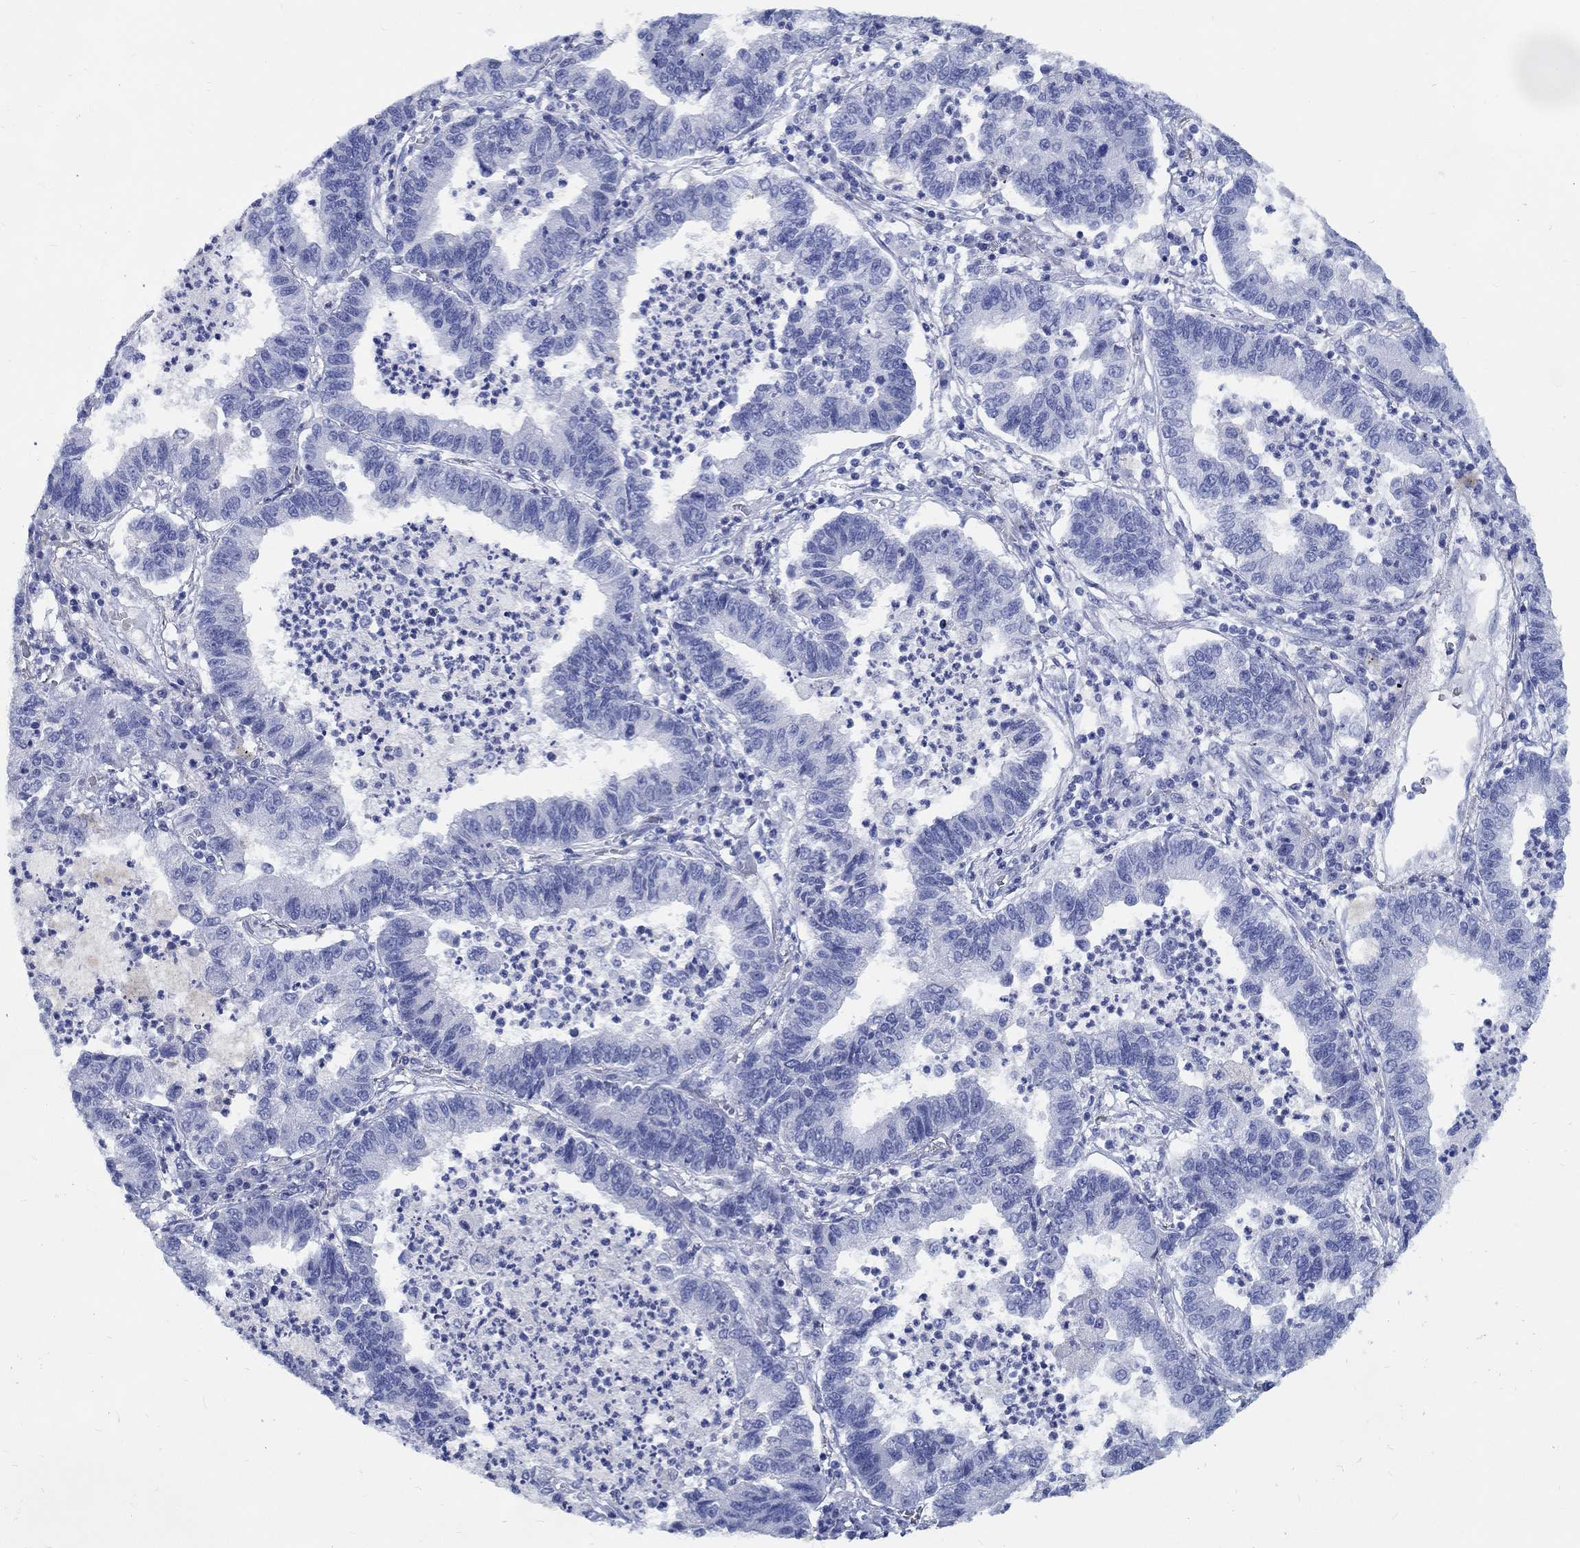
{"staining": {"intensity": "negative", "quantity": "none", "location": "none"}, "tissue": "lung cancer", "cell_type": "Tumor cells", "image_type": "cancer", "snomed": [{"axis": "morphology", "description": "Adenocarcinoma, NOS"}, {"axis": "topography", "description": "Lung"}], "caption": "Histopathology image shows no significant protein staining in tumor cells of lung cancer.", "gene": "FBXO2", "patient": {"sex": "female", "age": 57}}